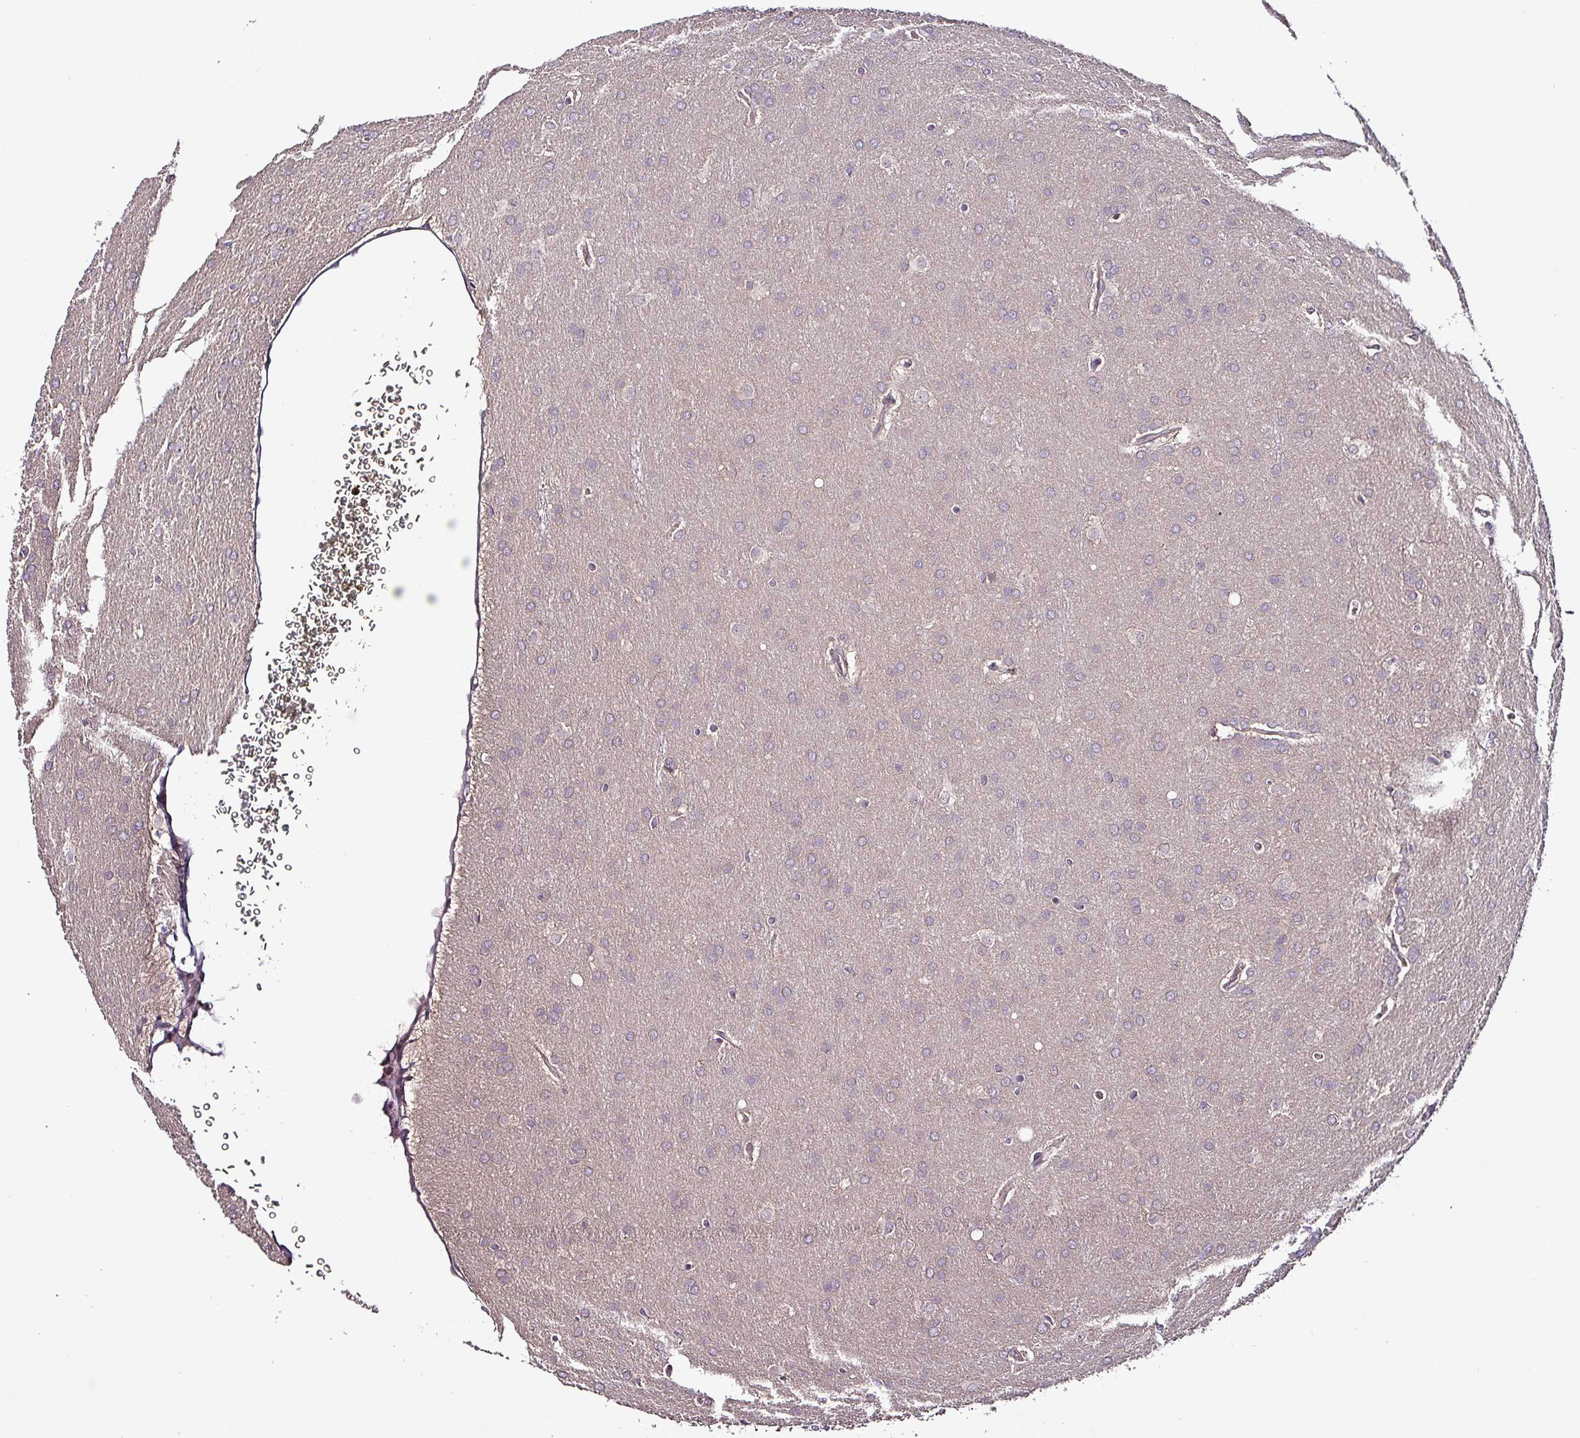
{"staining": {"intensity": "negative", "quantity": "none", "location": "none"}, "tissue": "glioma", "cell_type": "Tumor cells", "image_type": "cancer", "snomed": [{"axis": "morphology", "description": "Glioma, malignant, Low grade"}, {"axis": "topography", "description": "Brain"}], "caption": "There is no significant staining in tumor cells of glioma.", "gene": "GRAPL", "patient": {"sex": "female", "age": 32}}